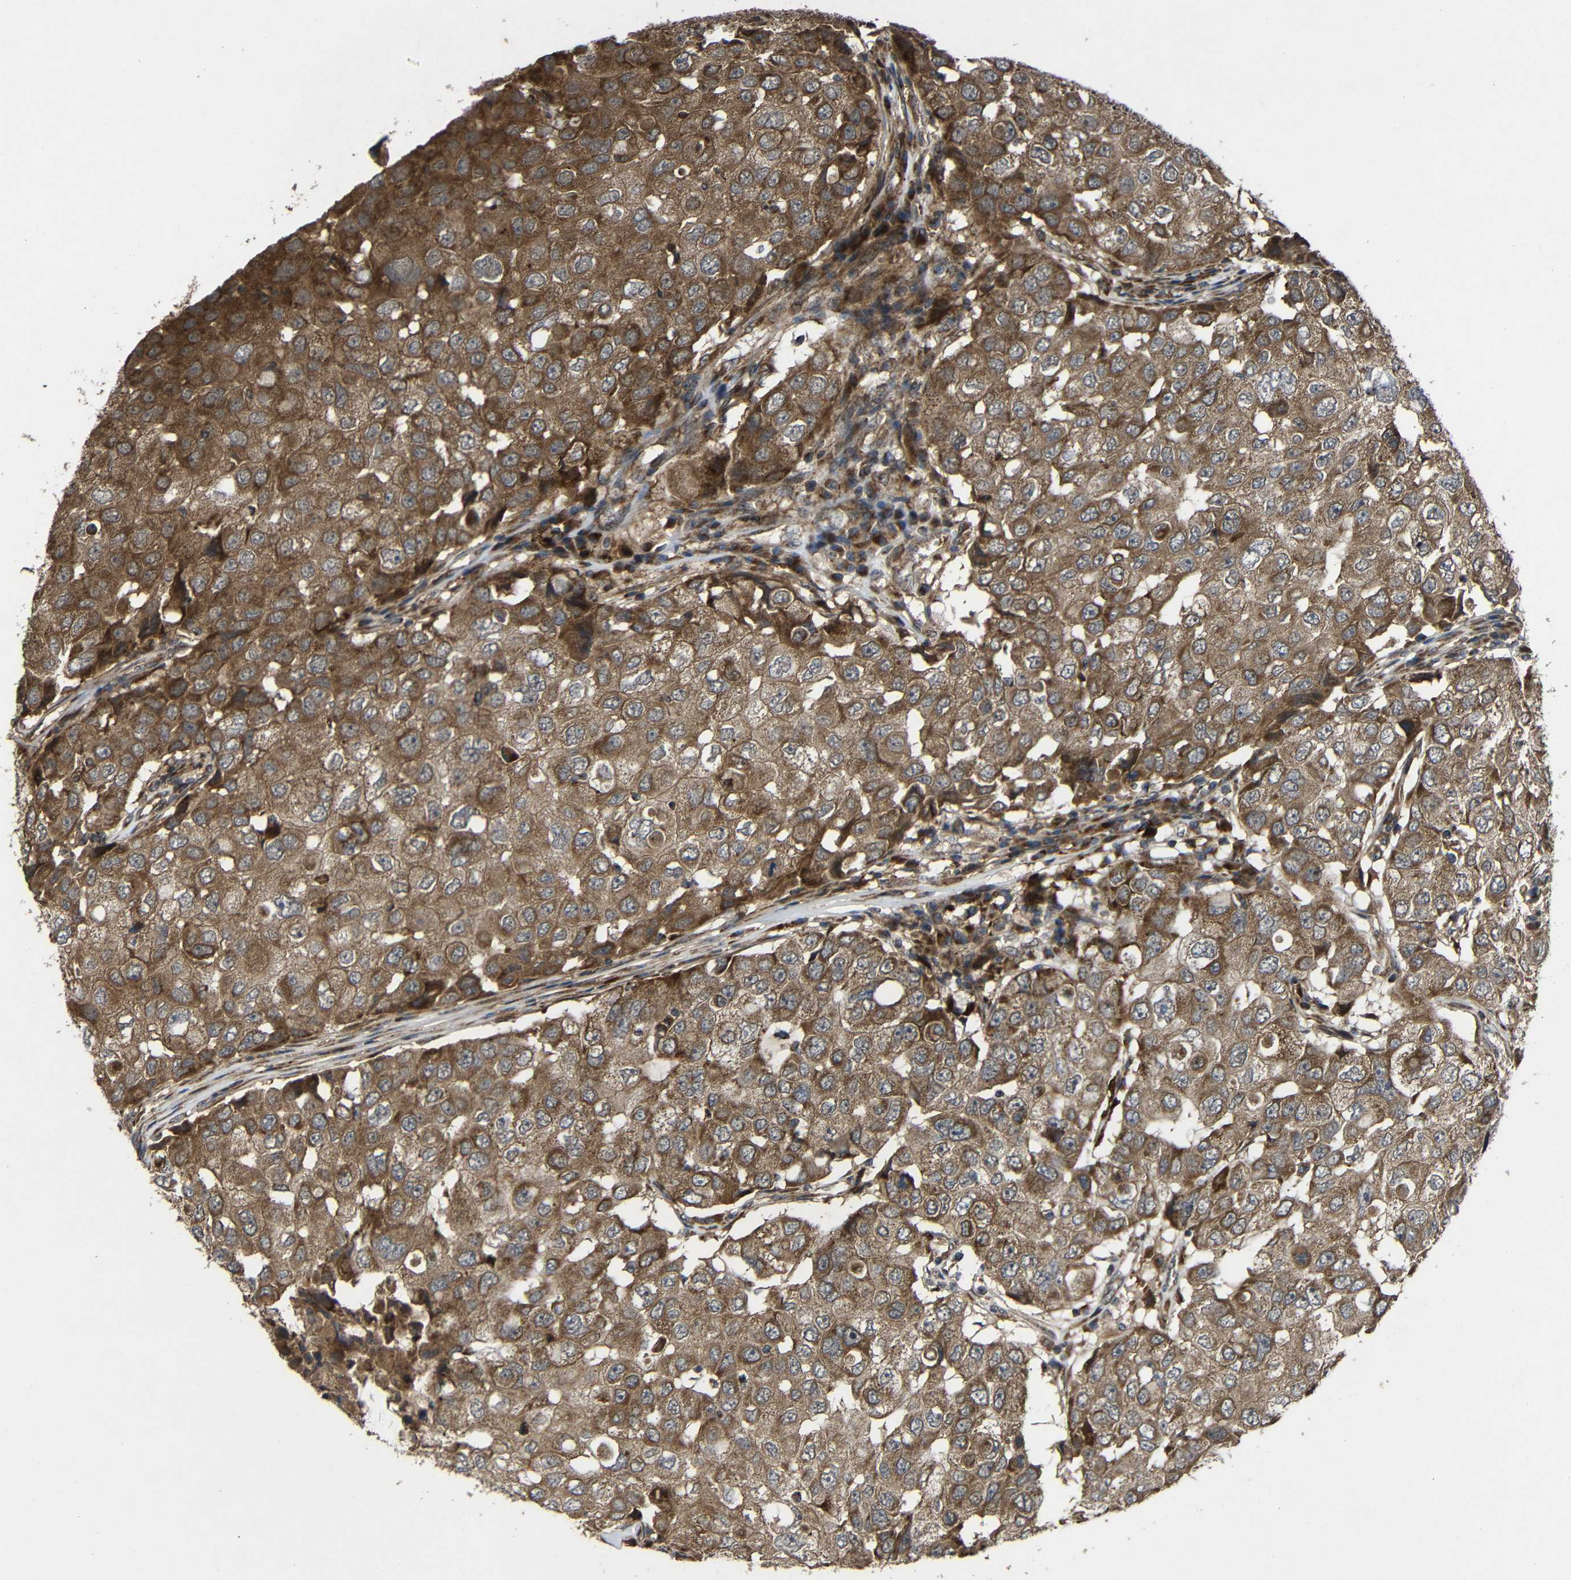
{"staining": {"intensity": "moderate", "quantity": ">75%", "location": "cytoplasmic/membranous"}, "tissue": "breast cancer", "cell_type": "Tumor cells", "image_type": "cancer", "snomed": [{"axis": "morphology", "description": "Duct carcinoma"}, {"axis": "topography", "description": "Breast"}], "caption": "High-power microscopy captured an immunohistochemistry micrograph of breast cancer (intraductal carcinoma), revealing moderate cytoplasmic/membranous staining in approximately >75% of tumor cells.", "gene": "C1GALT1", "patient": {"sex": "female", "age": 27}}